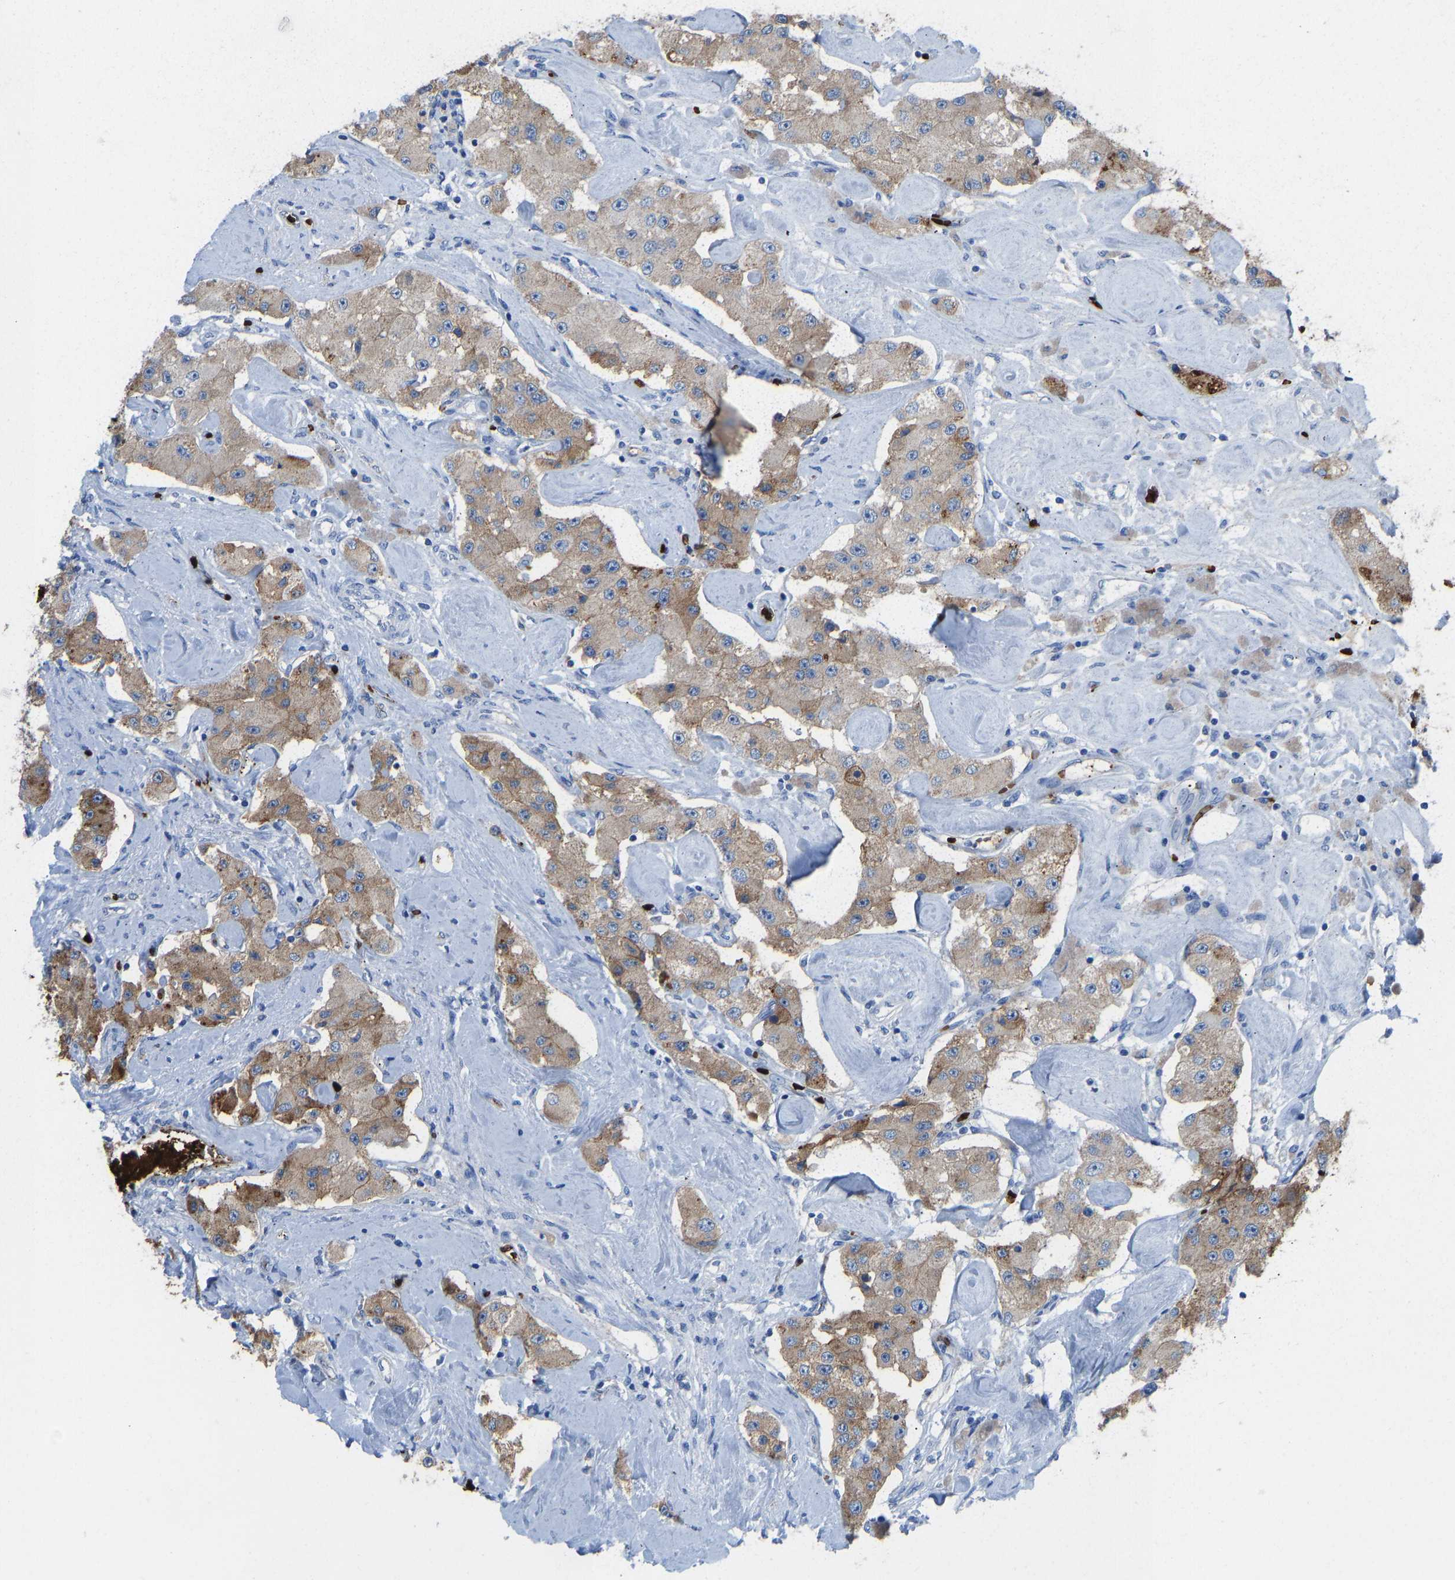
{"staining": {"intensity": "moderate", "quantity": ">75%", "location": "cytoplasmic/membranous"}, "tissue": "carcinoid", "cell_type": "Tumor cells", "image_type": "cancer", "snomed": [{"axis": "morphology", "description": "Carcinoid, malignant, NOS"}, {"axis": "topography", "description": "Pancreas"}], "caption": "Immunohistochemistry (IHC) of carcinoid (malignant) reveals medium levels of moderate cytoplasmic/membranous expression in approximately >75% of tumor cells.", "gene": "PIGS", "patient": {"sex": "male", "age": 41}}